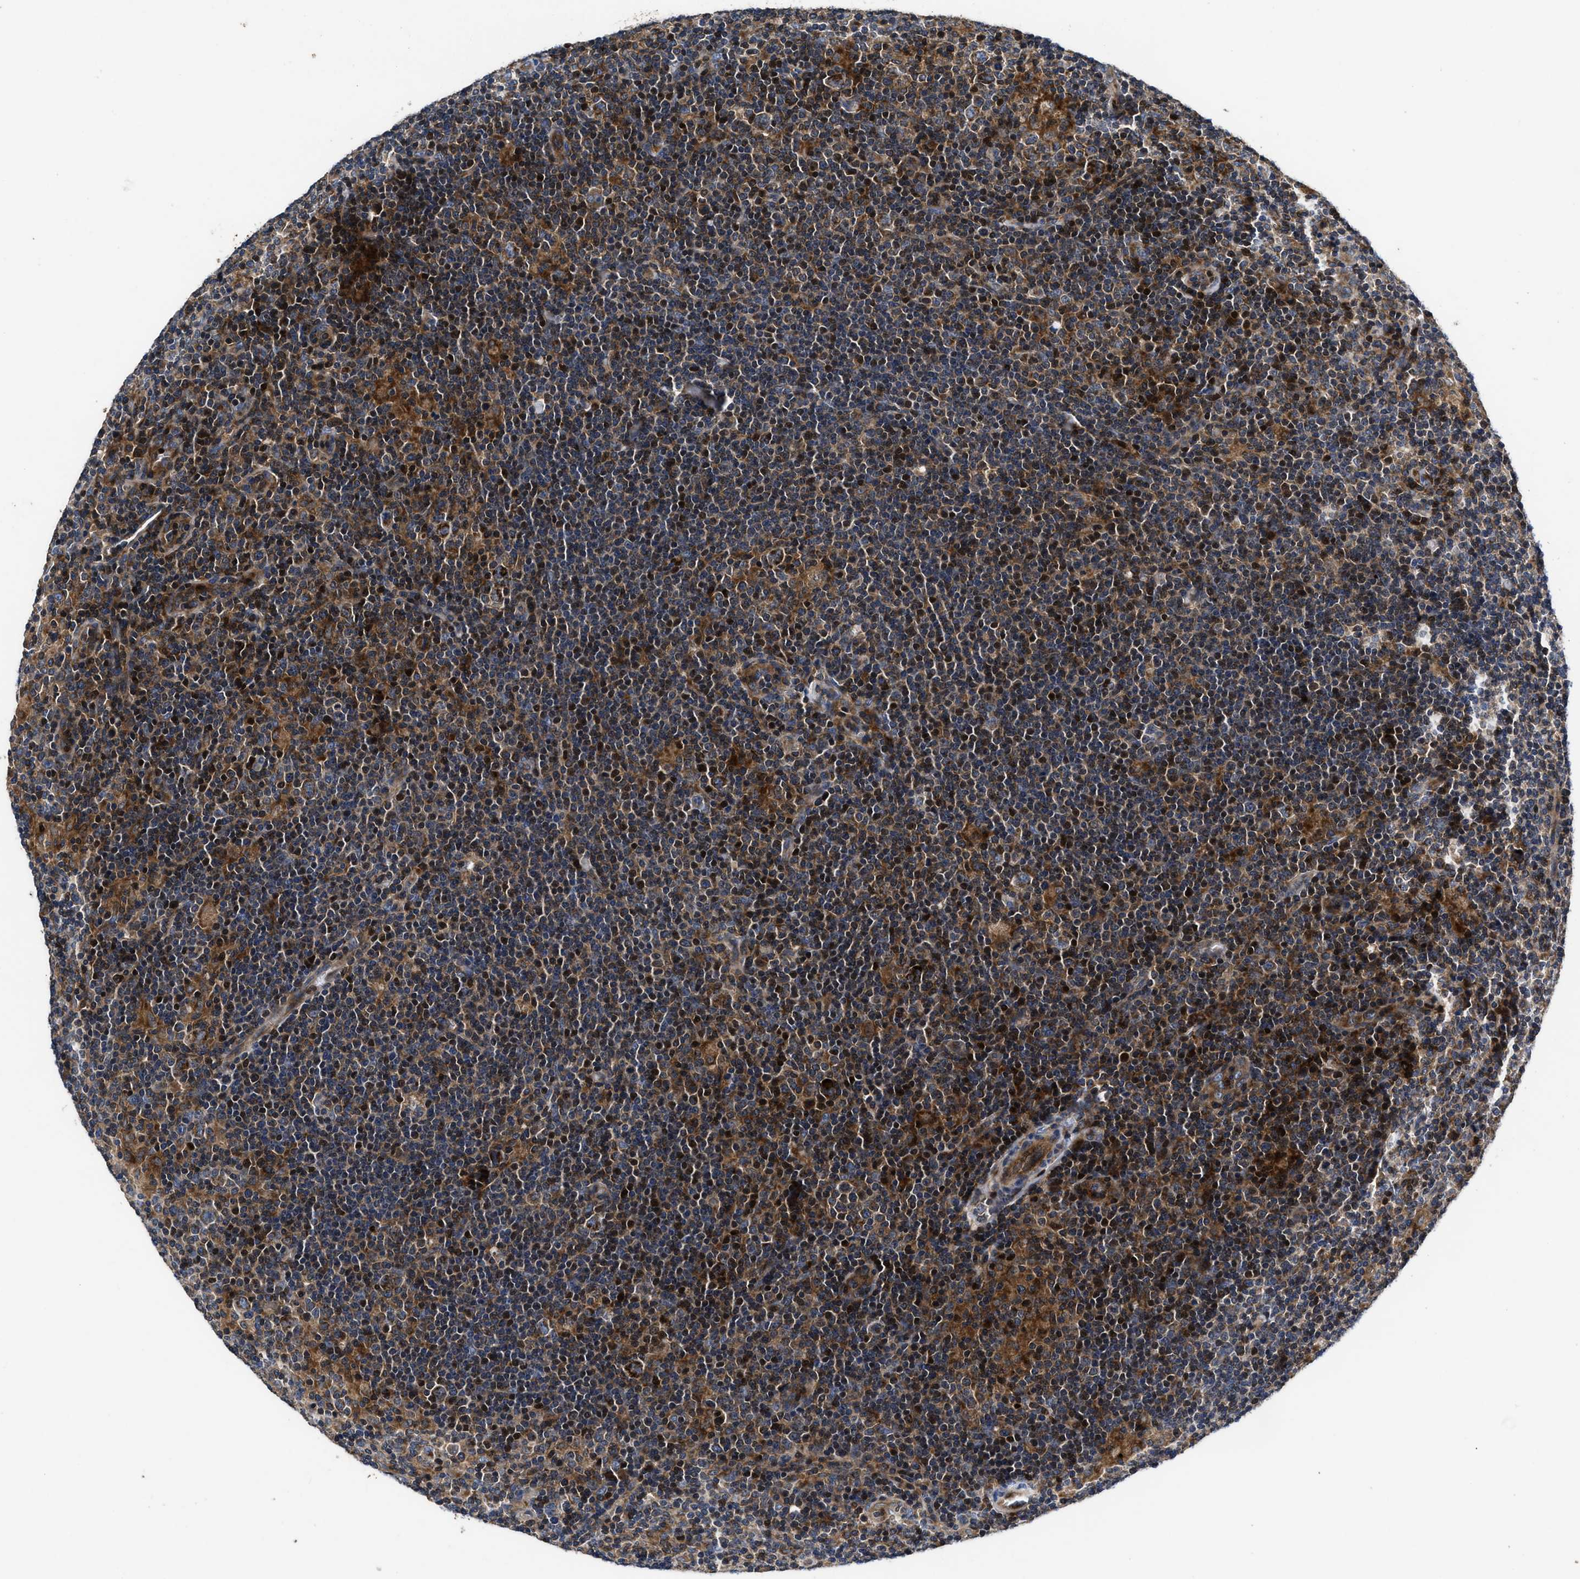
{"staining": {"intensity": "moderate", "quantity": ">75%", "location": "cytoplasmic/membranous"}, "tissue": "lymphoma", "cell_type": "Tumor cells", "image_type": "cancer", "snomed": [{"axis": "morphology", "description": "Hodgkin's disease, NOS"}, {"axis": "topography", "description": "Lymph node"}], "caption": "The photomicrograph exhibits staining of Hodgkin's disease, revealing moderate cytoplasmic/membranous protein expression (brown color) within tumor cells.", "gene": "YBEY", "patient": {"sex": "female", "age": 57}}